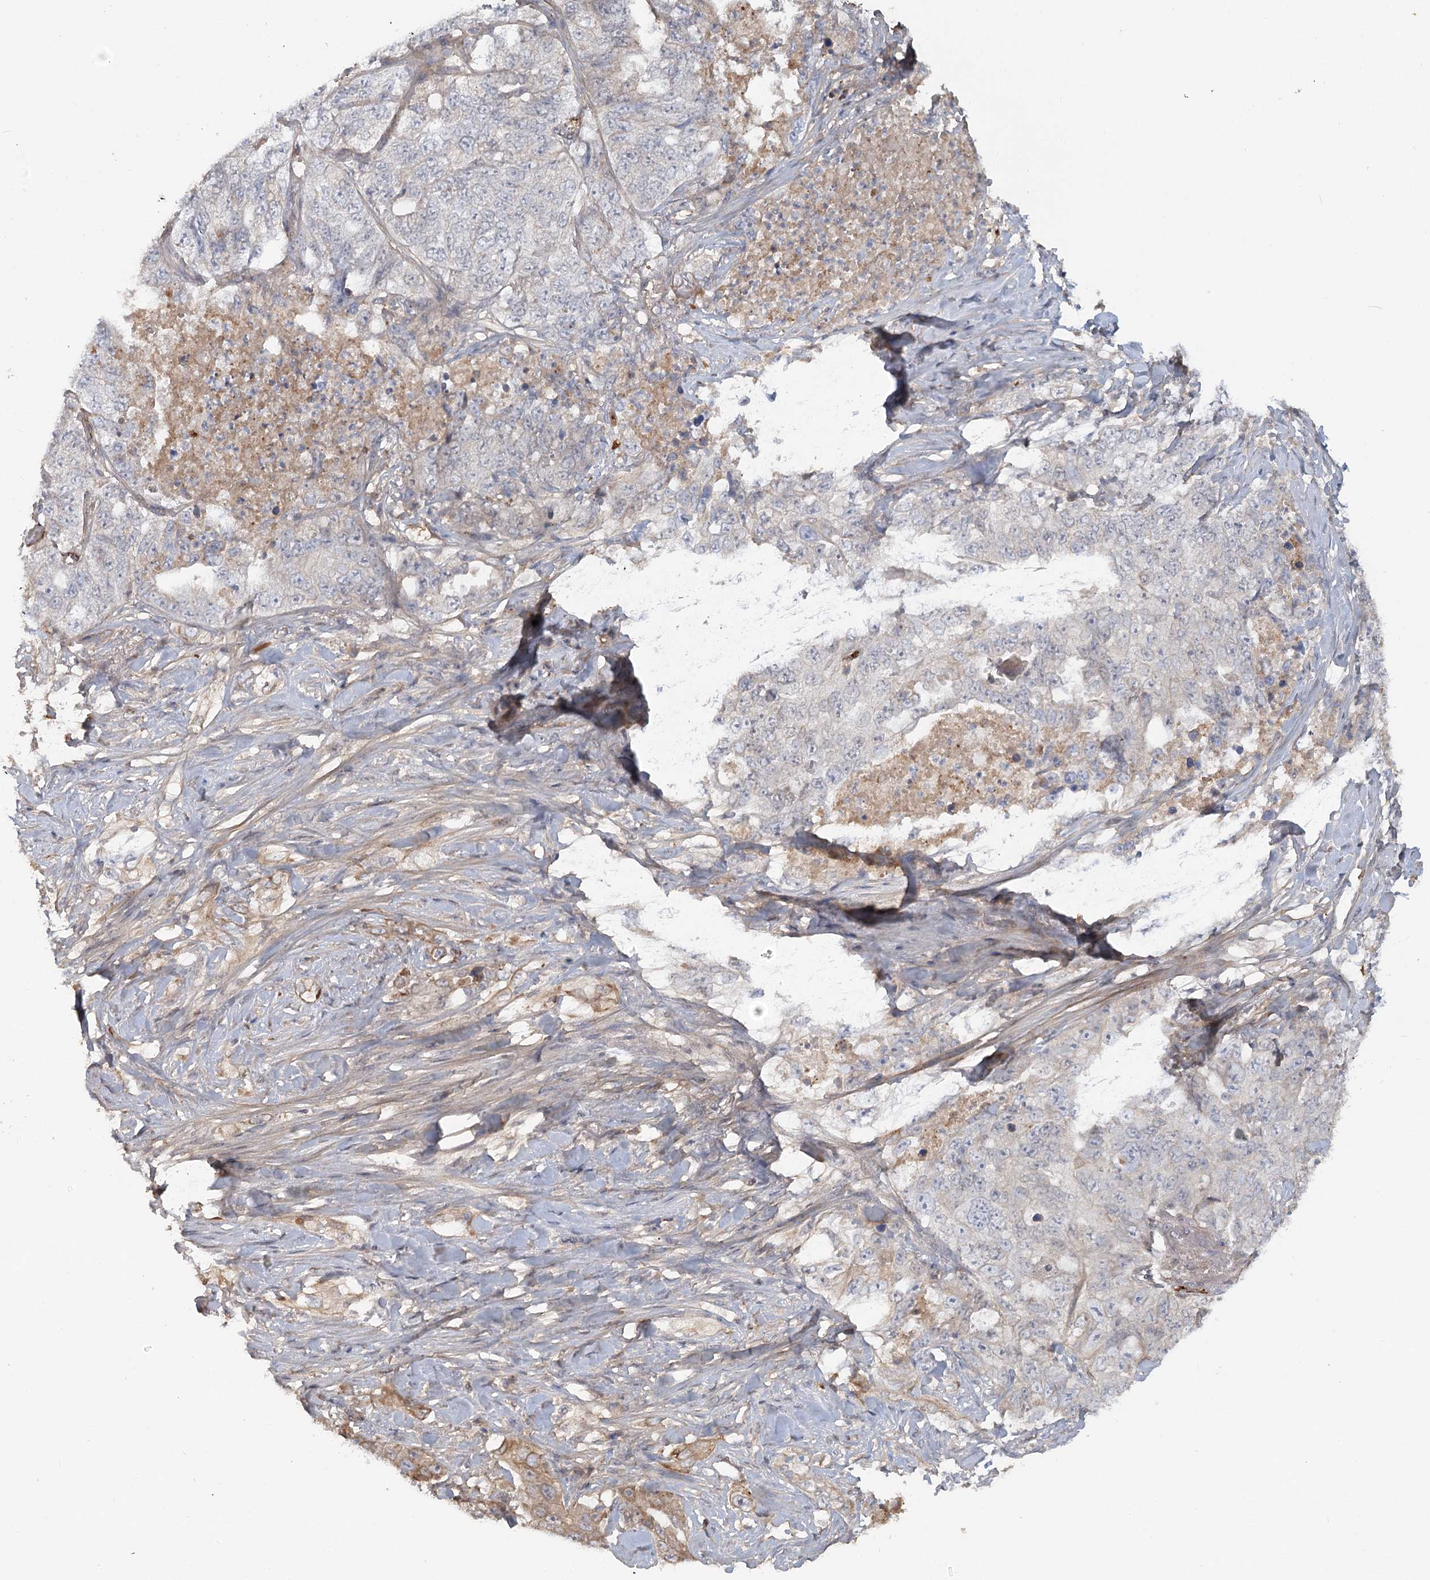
{"staining": {"intensity": "negative", "quantity": "none", "location": "none"}, "tissue": "lung cancer", "cell_type": "Tumor cells", "image_type": "cancer", "snomed": [{"axis": "morphology", "description": "Adenocarcinoma, NOS"}, {"axis": "topography", "description": "Lung"}], "caption": "A high-resolution micrograph shows immunohistochemistry staining of lung cancer, which reveals no significant positivity in tumor cells. Nuclei are stained in blue.", "gene": "KBTBD4", "patient": {"sex": "female", "age": 51}}